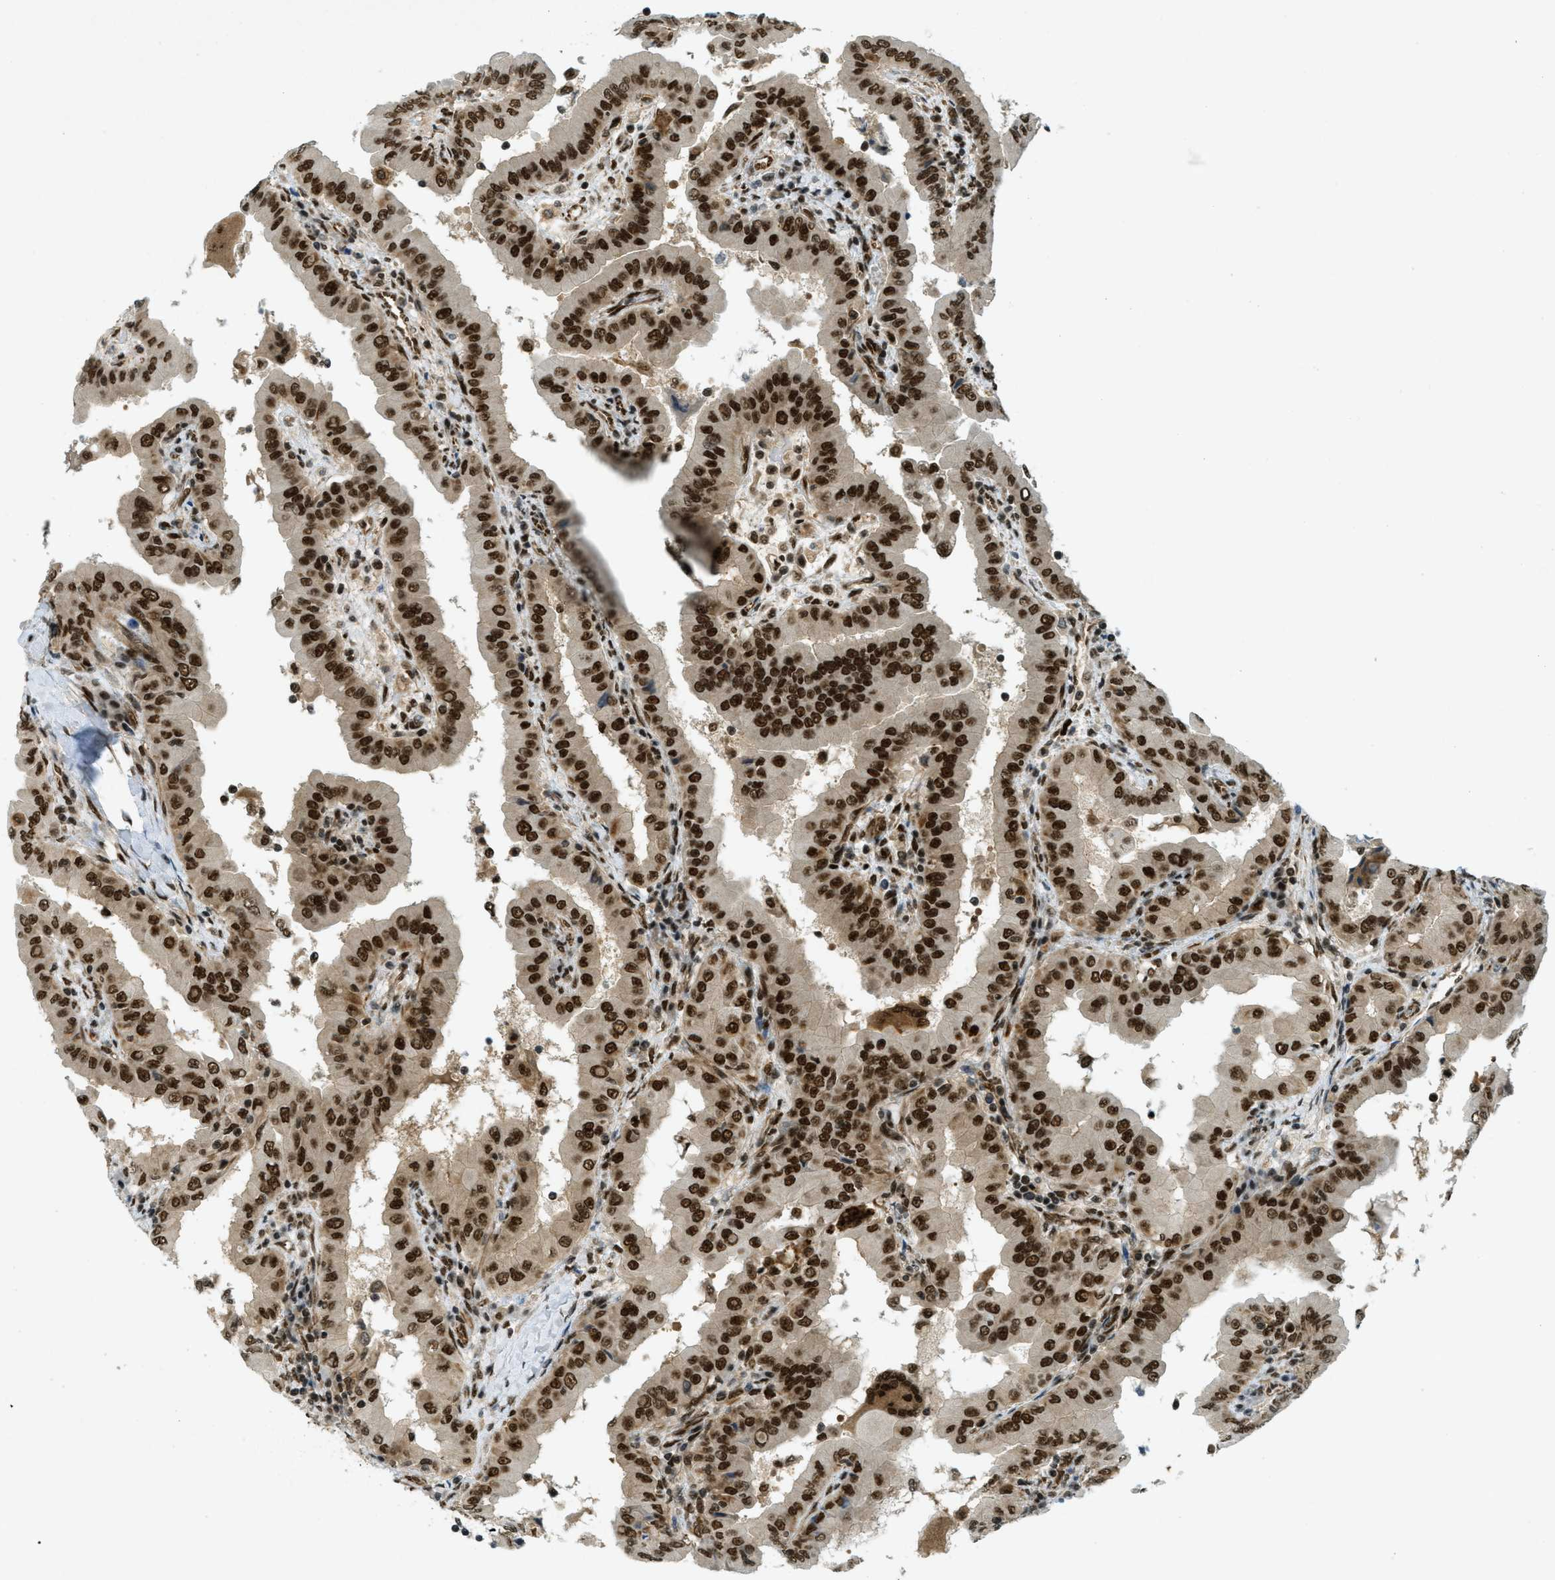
{"staining": {"intensity": "strong", "quantity": ">75%", "location": "nuclear"}, "tissue": "thyroid cancer", "cell_type": "Tumor cells", "image_type": "cancer", "snomed": [{"axis": "morphology", "description": "Papillary adenocarcinoma, NOS"}, {"axis": "topography", "description": "Thyroid gland"}], "caption": "Protein analysis of thyroid cancer tissue shows strong nuclear staining in about >75% of tumor cells. Nuclei are stained in blue.", "gene": "ZFR", "patient": {"sex": "male", "age": 33}}